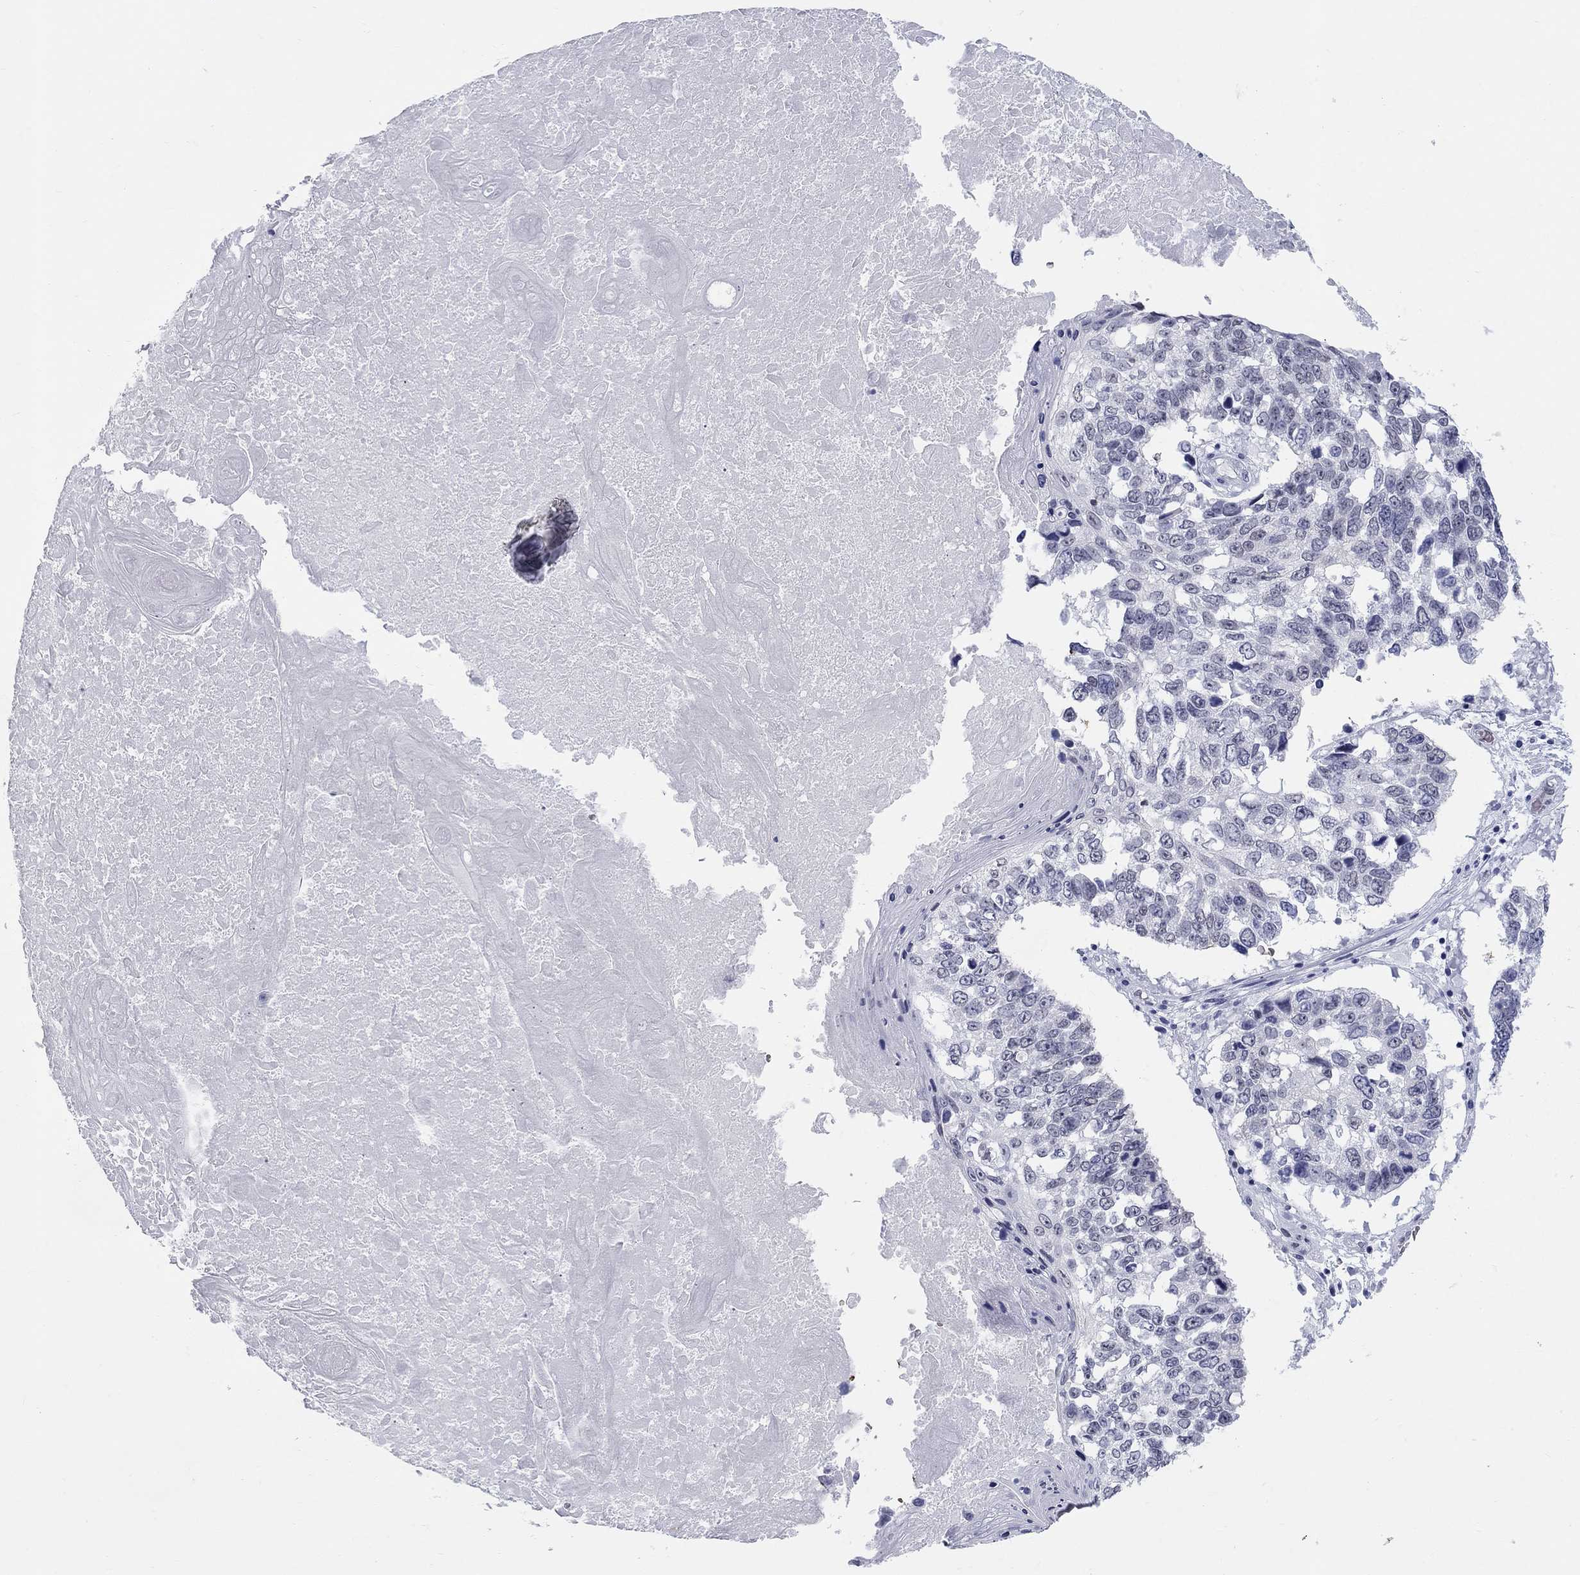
{"staining": {"intensity": "negative", "quantity": "none", "location": "none"}, "tissue": "lung cancer", "cell_type": "Tumor cells", "image_type": "cancer", "snomed": [{"axis": "morphology", "description": "Squamous cell carcinoma, NOS"}, {"axis": "topography", "description": "Lung"}], "caption": "DAB immunohistochemical staining of human squamous cell carcinoma (lung) shows no significant positivity in tumor cells.", "gene": "DMTN", "patient": {"sex": "male", "age": 82}}